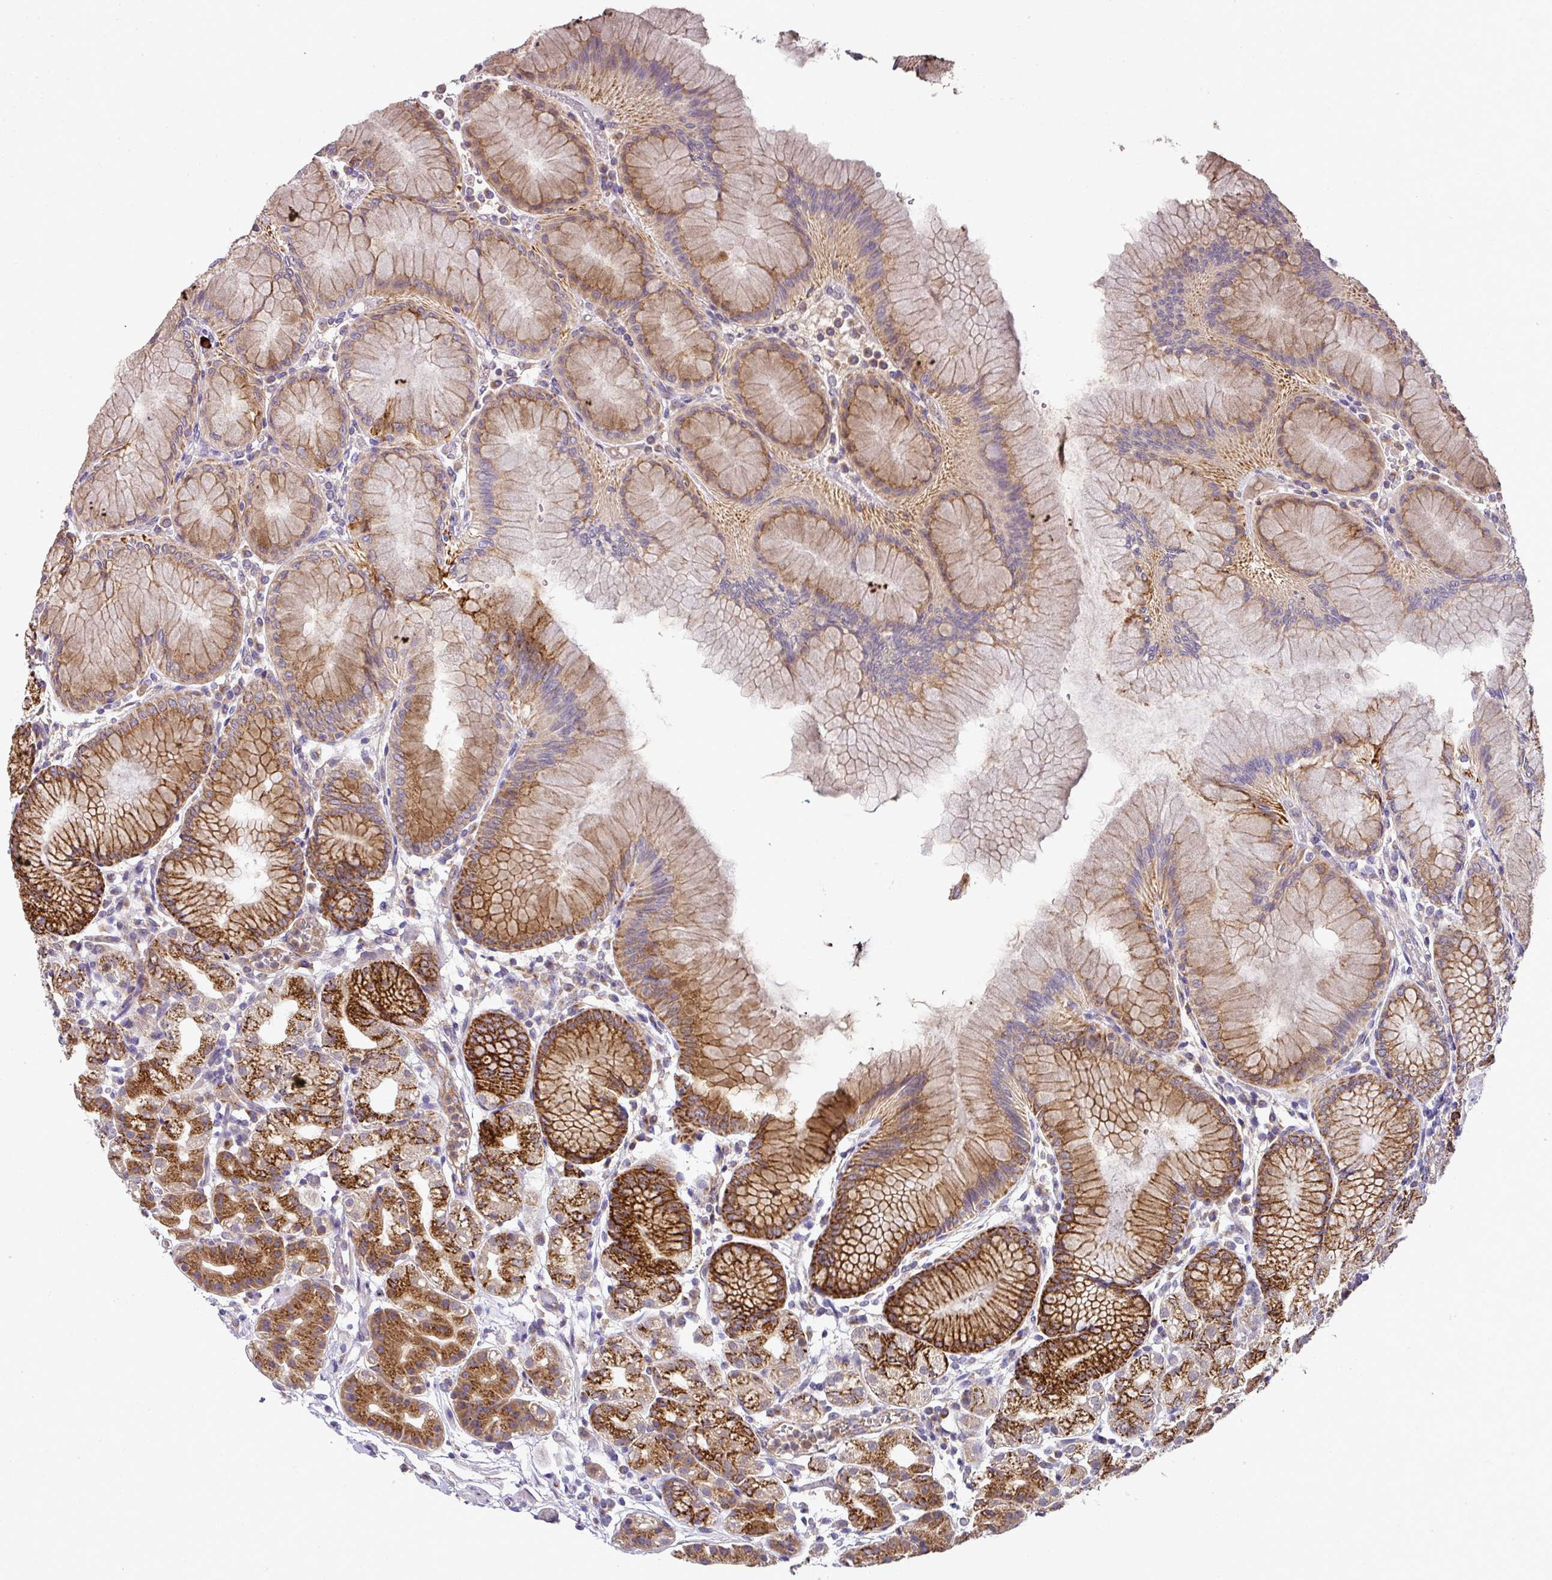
{"staining": {"intensity": "strong", "quantity": "25%-75%", "location": "cytoplasmic/membranous"}, "tissue": "stomach", "cell_type": "Glandular cells", "image_type": "normal", "snomed": [{"axis": "morphology", "description": "Normal tissue, NOS"}, {"axis": "topography", "description": "Stomach"}], "caption": "Immunohistochemistry photomicrograph of unremarkable stomach: stomach stained using IHC displays high levels of strong protein expression localized specifically in the cytoplasmic/membranous of glandular cells, appearing as a cytoplasmic/membranous brown color.", "gene": "SKIC2", "patient": {"sex": "female", "age": 57}}